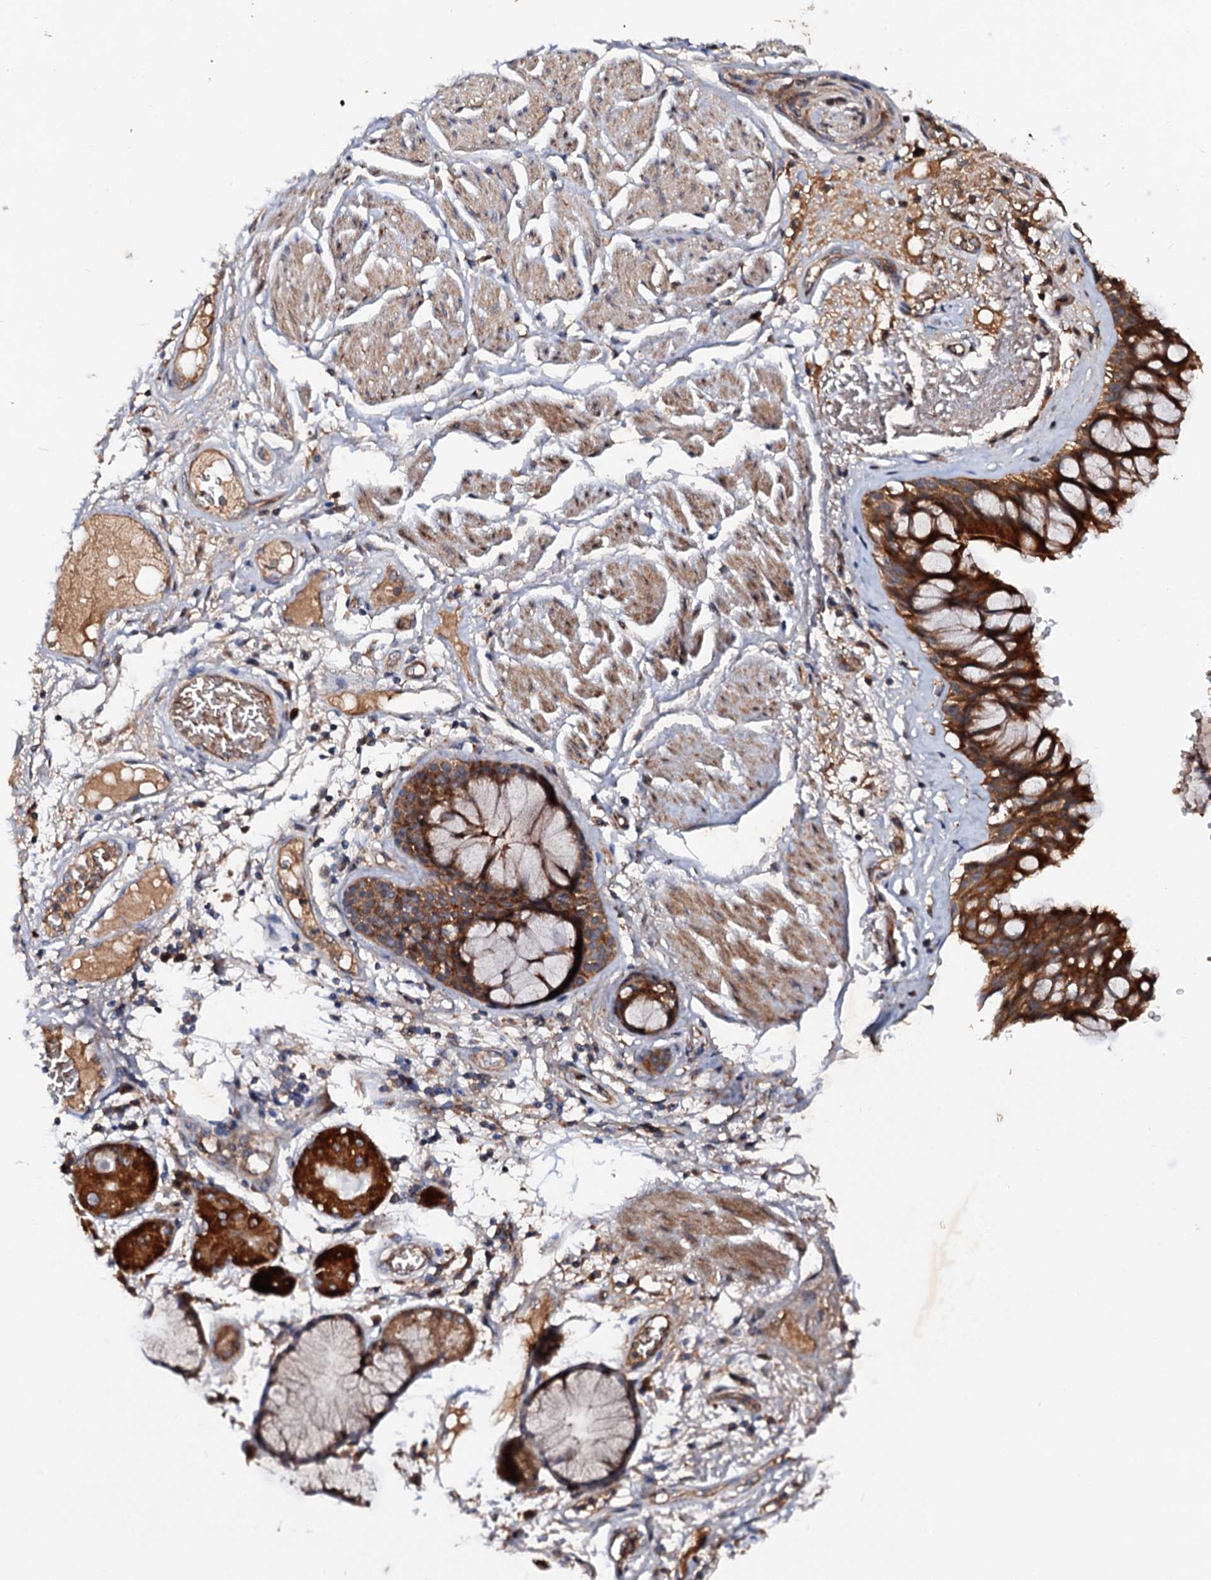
{"staining": {"intensity": "weak", "quantity": ">75%", "location": "cytoplasmic/membranous"}, "tissue": "adipose tissue", "cell_type": "Adipocytes", "image_type": "normal", "snomed": [{"axis": "morphology", "description": "Normal tissue, NOS"}, {"axis": "topography", "description": "Bronchus"}], "caption": "Adipose tissue stained with a protein marker displays weak staining in adipocytes.", "gene": "EXTL1", "patient": {"sex": "male", "age": 66}}